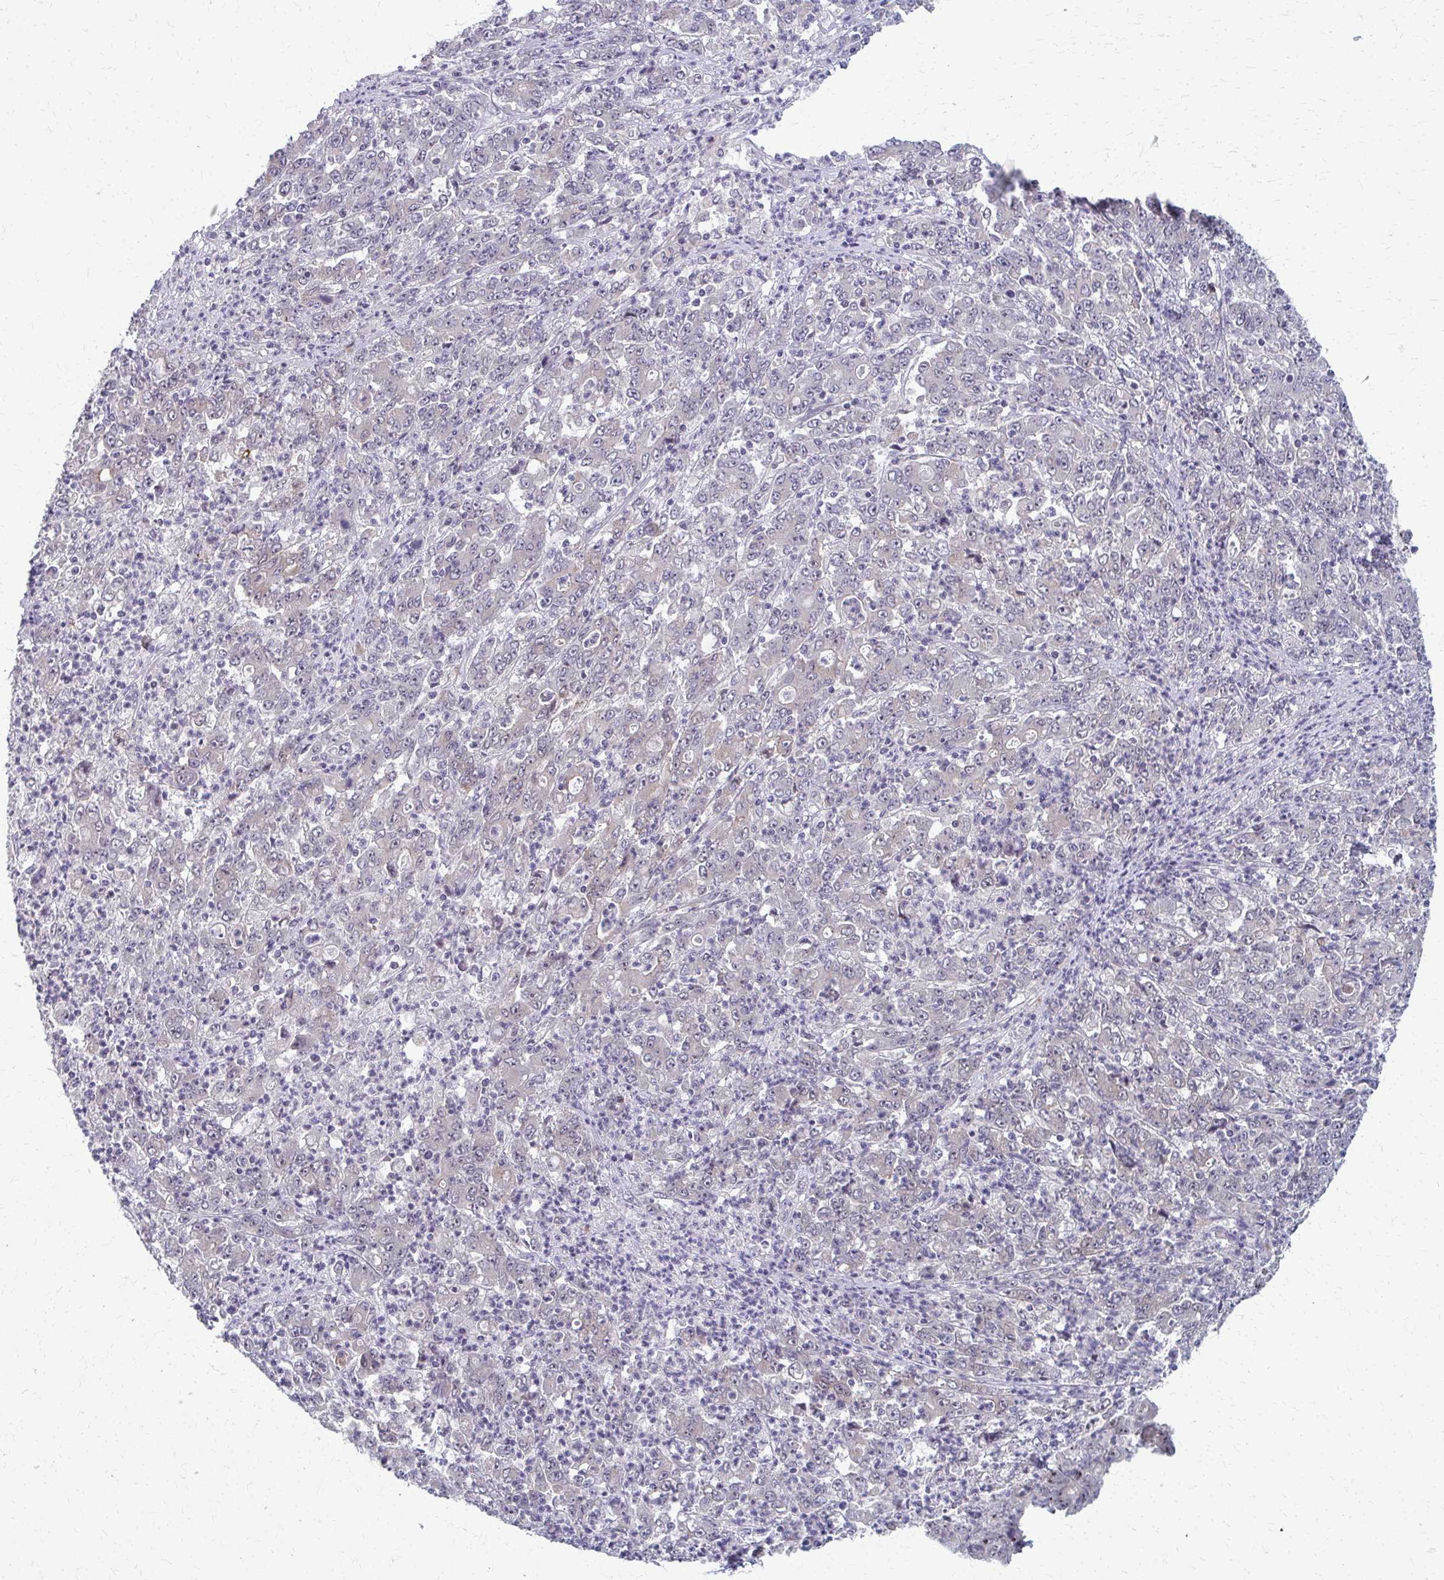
{"staining": {"intensity": "negative", "quantity": "none", "location": "none"}, "tissue": "stomach cancer", "cell_type": "Tumor cells", "image_type": "cancer", "snomed": [{"axis": "morphology", "description": "Adenocarcinoma, NOS"}, {"axis": "topography", "description": "Stomach, lower"}], "caption": "Immunohistochemistry (IHC) micrograph of stomach cancer (adenocarcinoma) stained for a protein (brown), which reveals no staining in tumor cells.", "gene": "NUDT16", "patient": {"sex": "female", "age": 71}}